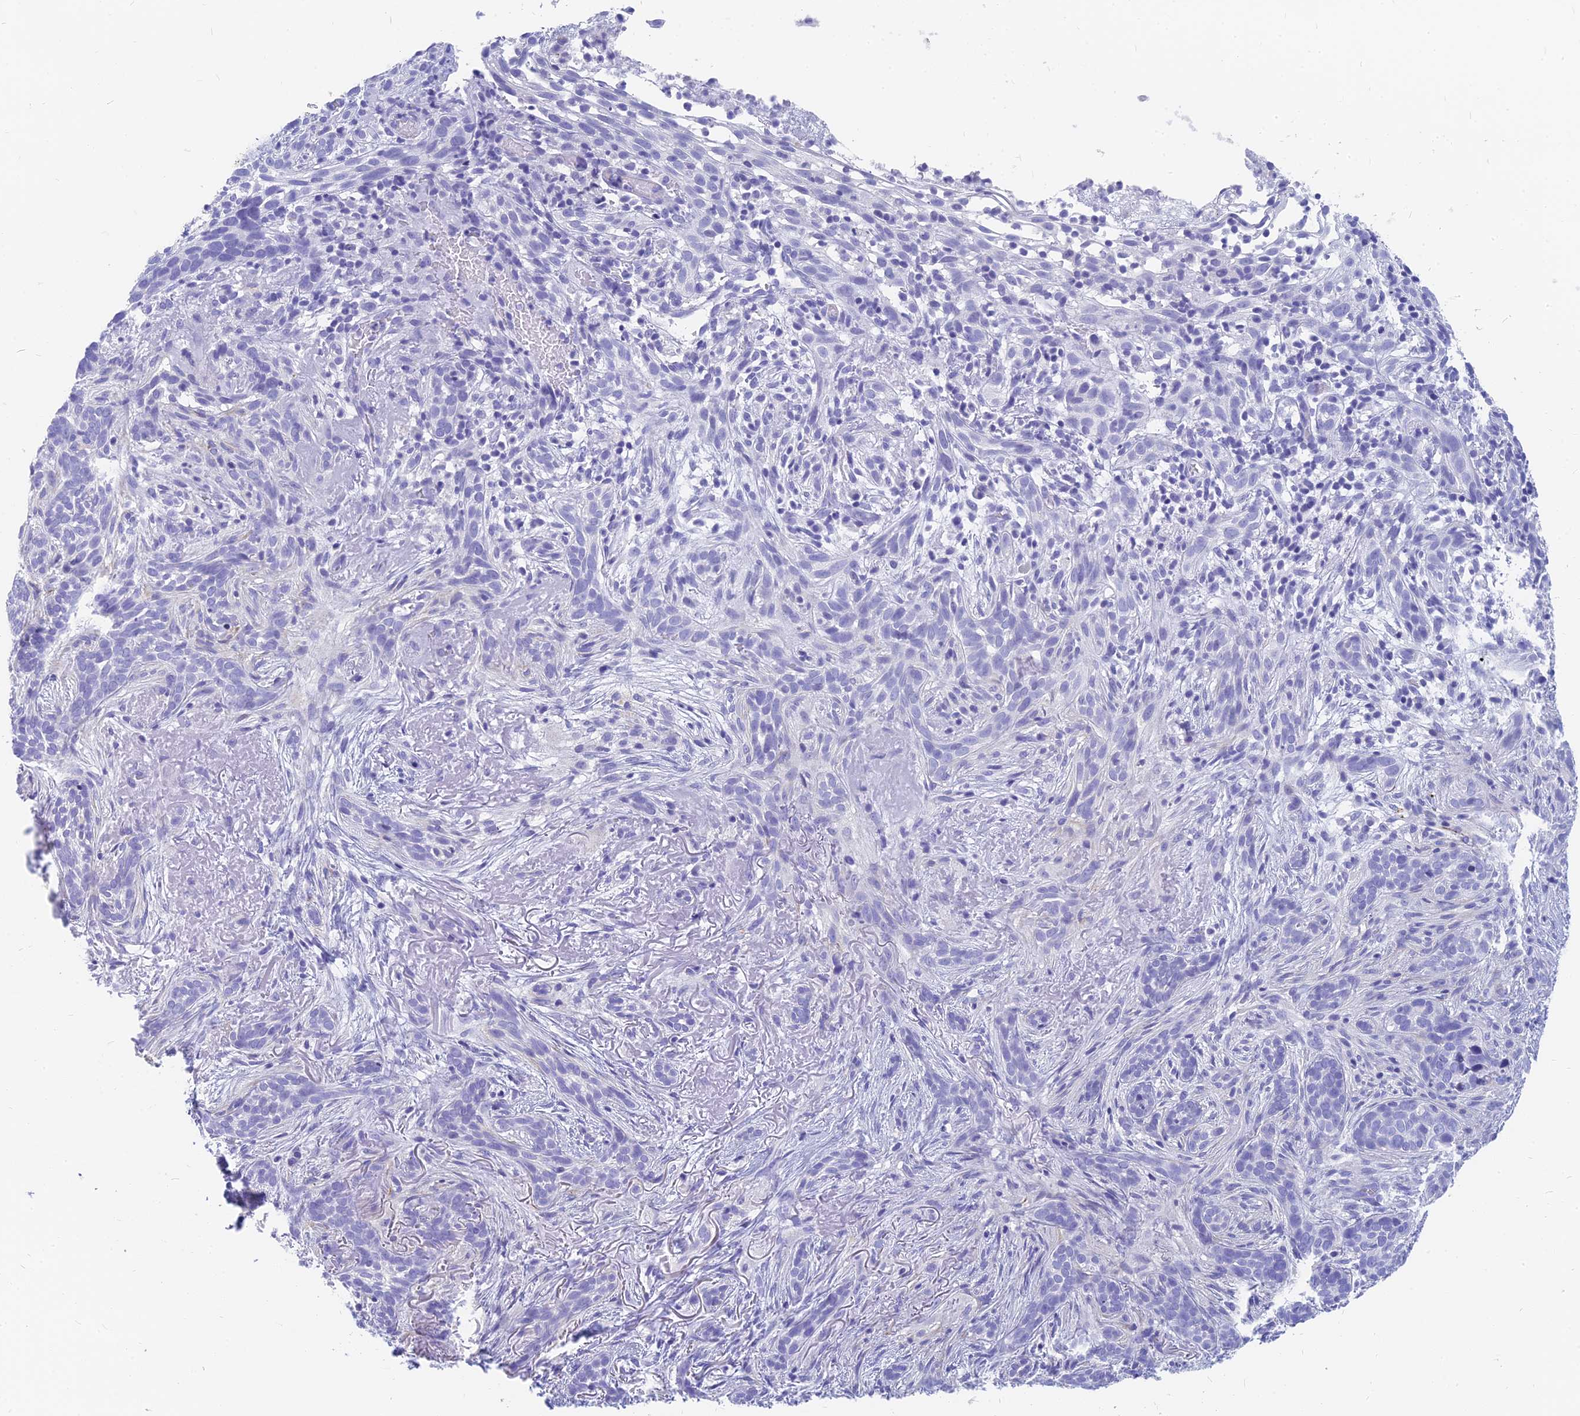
{"staining": {"intensity": "negative", "quantity": "none", "location": "none"}, "tissue": "skin cancer", "cell_type": "Tumor cells", "image_type": "cancer", "snomed": [{"axis": "morphology", "description": "Basal cell carcinoma"}, {"axis": "topography", "description": "Skin"}], "caption": "Skin cancer stained for a protein using IHC demonstrates no expression tumor cells.", "gene": "SLC36A2", "patient": {"sex": "male", "age": 71}}